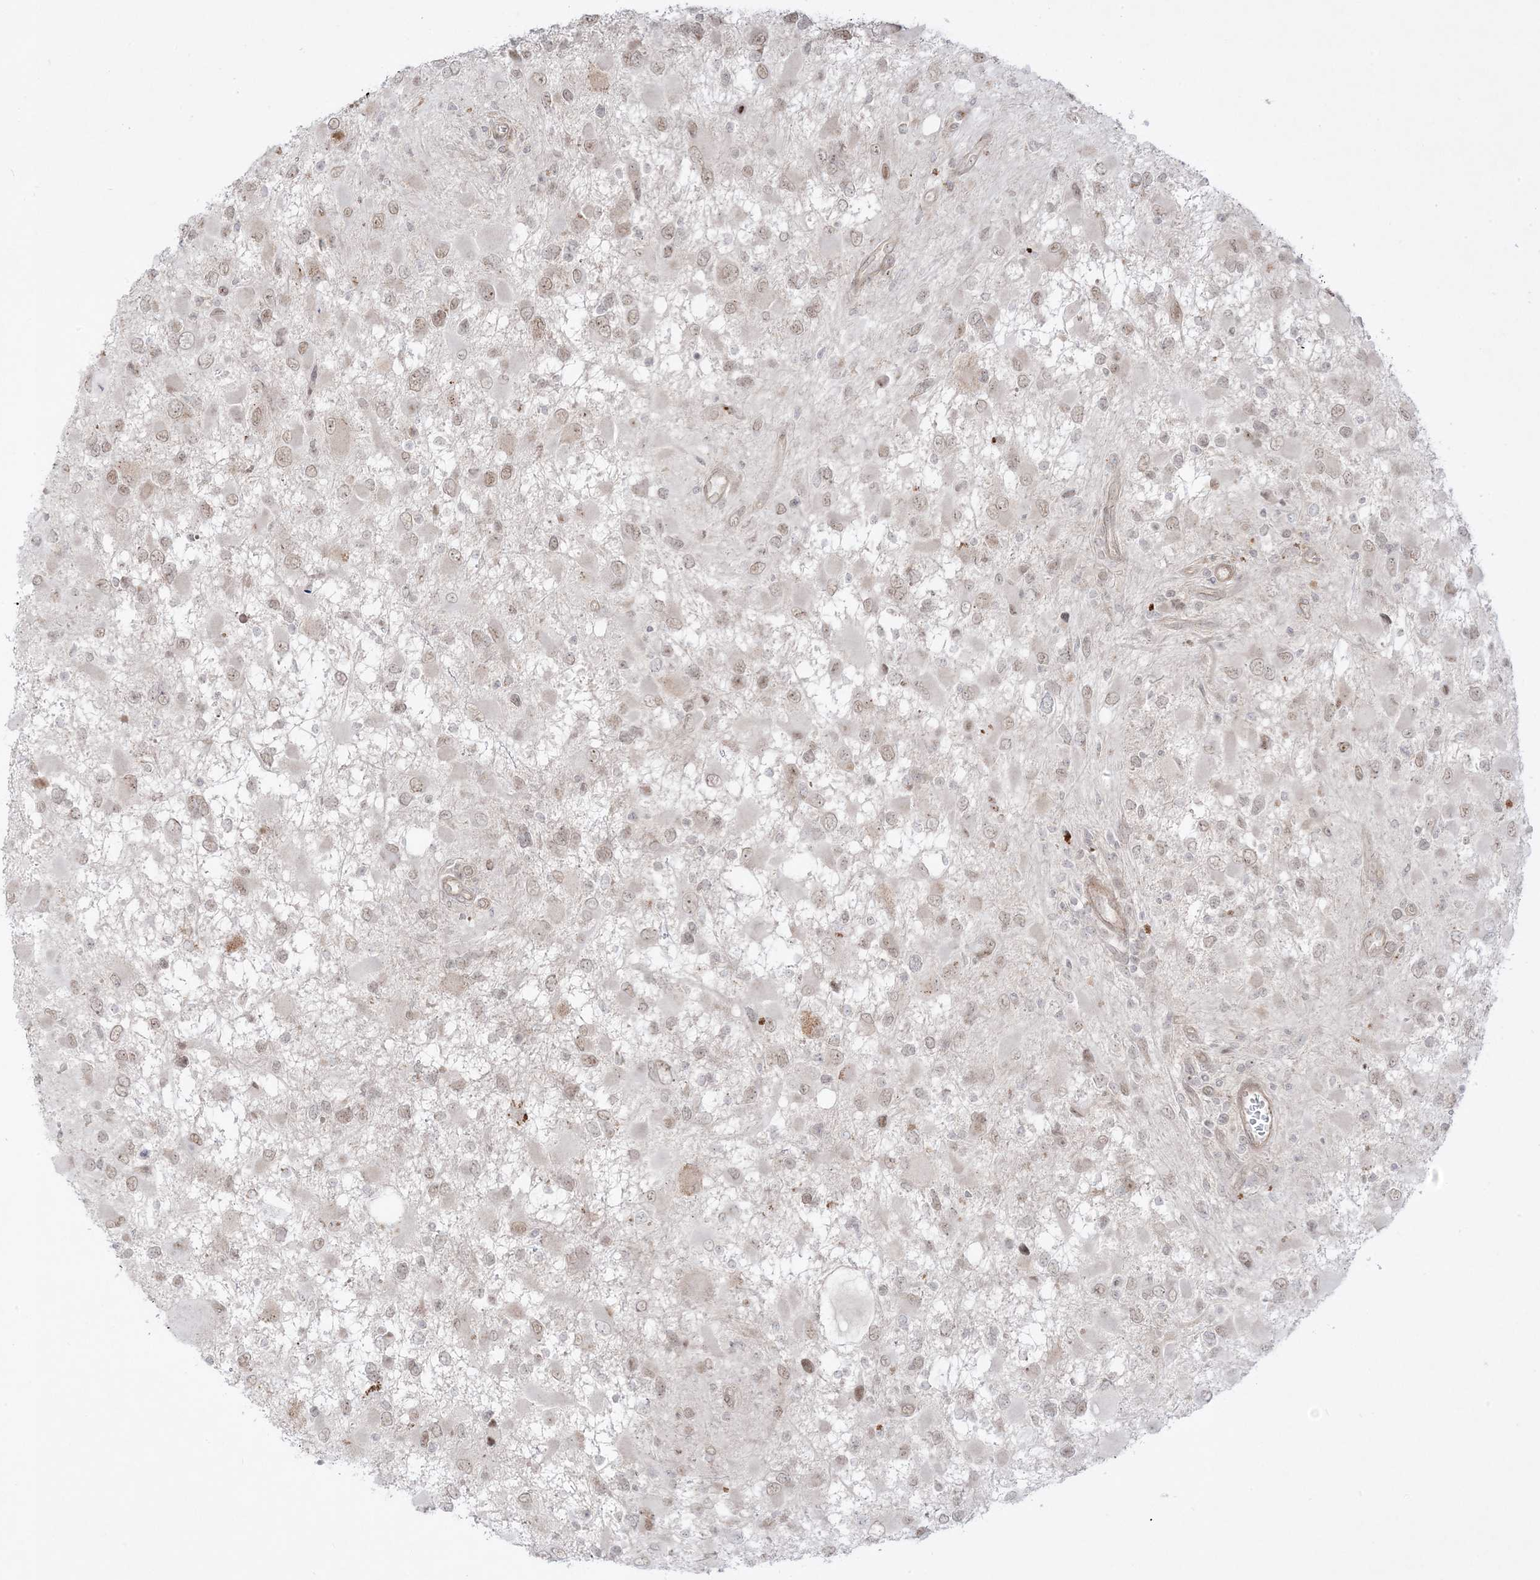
{"staining": {"intensity": "weak", "quantity": ">75%", "location": "nuclear"}, "tissue": "glioma", "cell_type": "Tumor cells", "image_type": "cancer", "snomed": [{"axis": "morphology", "description": "Glioma, malignant, High grade"}, {"axis": "topography", "description": "Brain"}], "caption": "Approximately >75% of tumor cells in malignant glioma (high-grade) display weak nuclear protein expression as visualized by brown immunohistochemical staining.", "gene": "PTK6", "patient": {"sex": "male", "age": 53}}